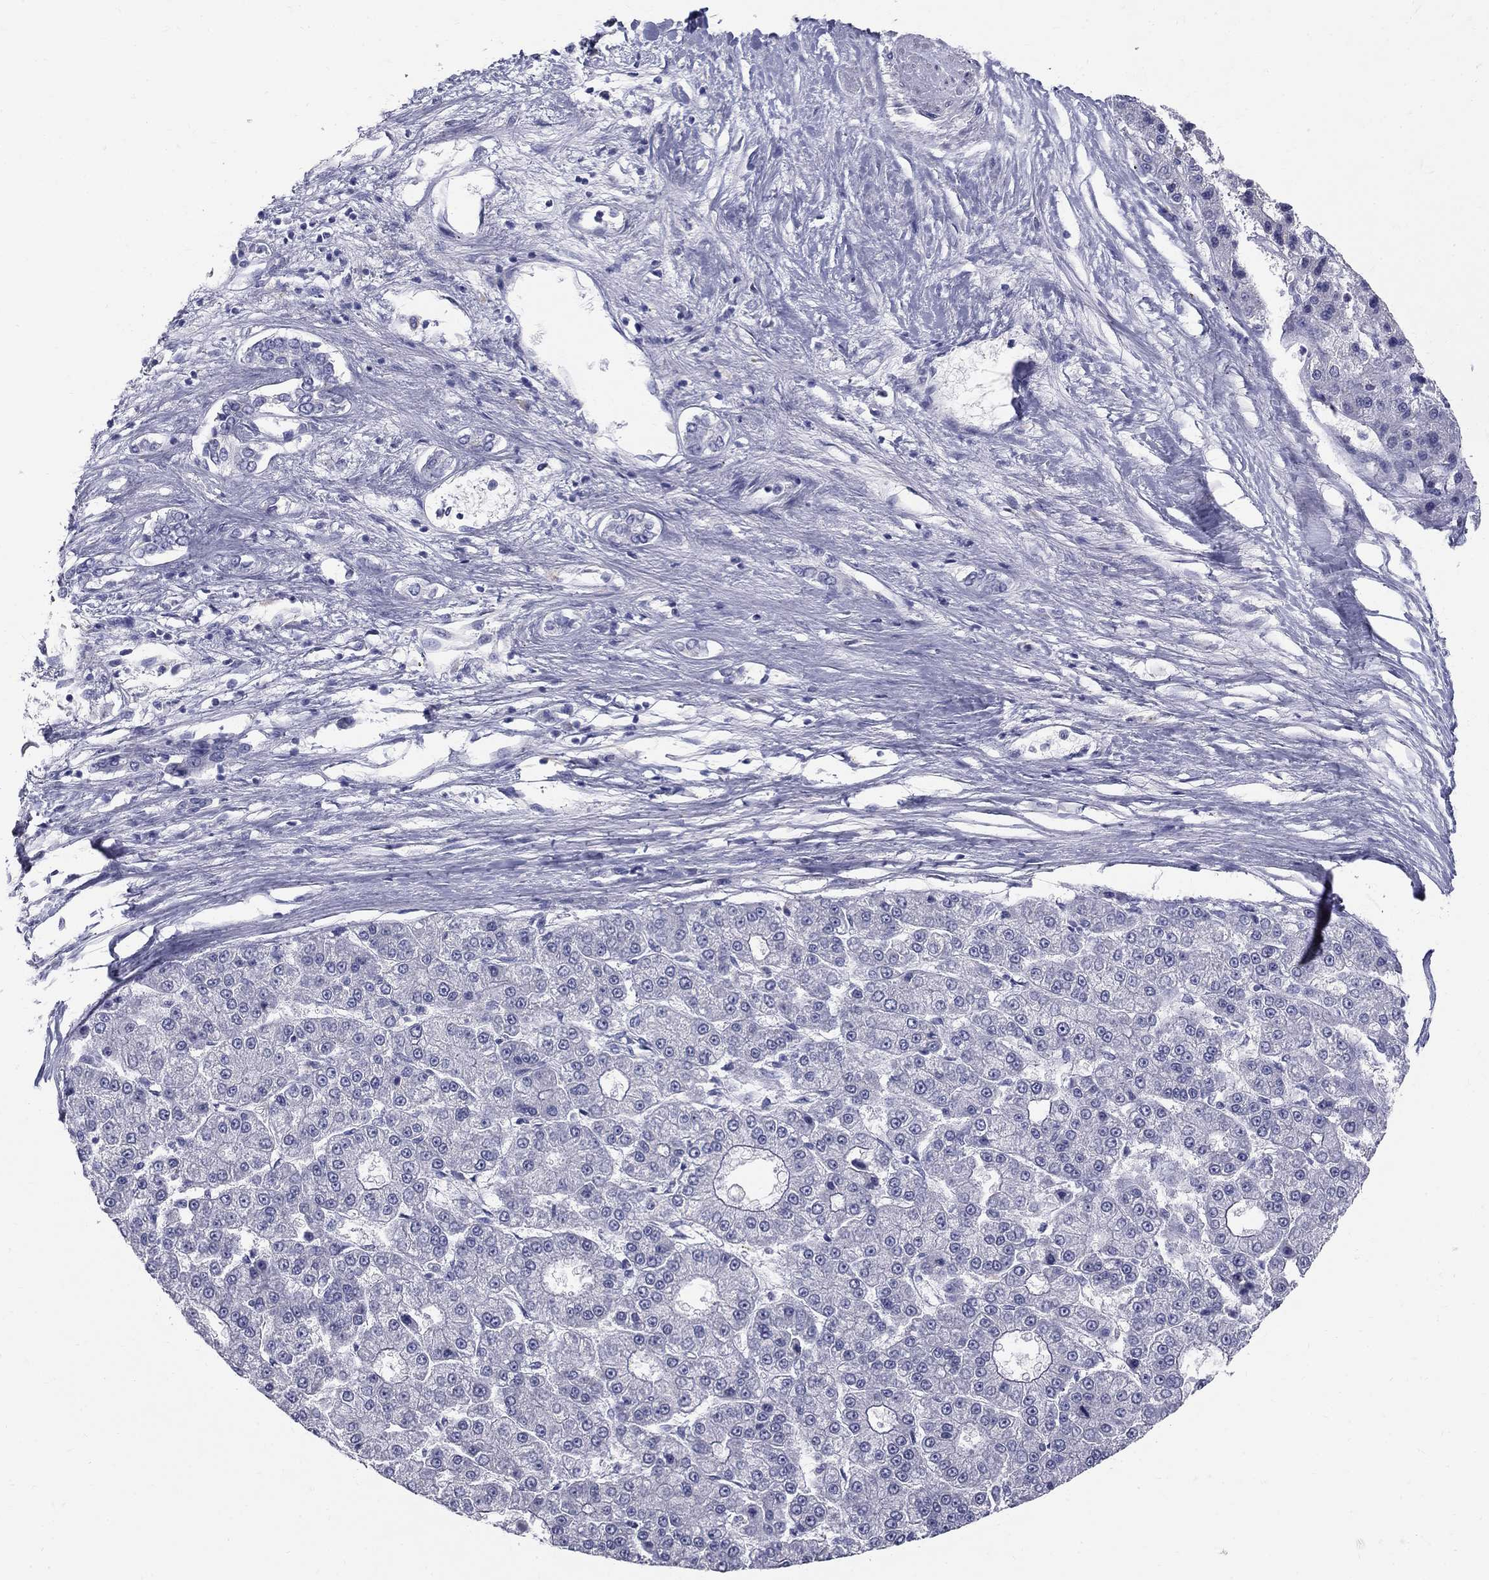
{"staining": {"intensity": "negative", "quantity": "none", "location": "none"}, "tissue": "liver cancer", "cell_type": "Tumor cells", "image_type": "cancer", "snomed": [{"axis": "morphology", "description": "Carcinoma, Hepatocellular, NOS"}, {"axis": "topography", "description": "Liver"}], "caption": "Immunohistochemistry of liver hepatocellular carcinoma displays no staining in tumor cells.", "gene": "TP53TG5", "patient": {"sex": "male", "age": 70}}